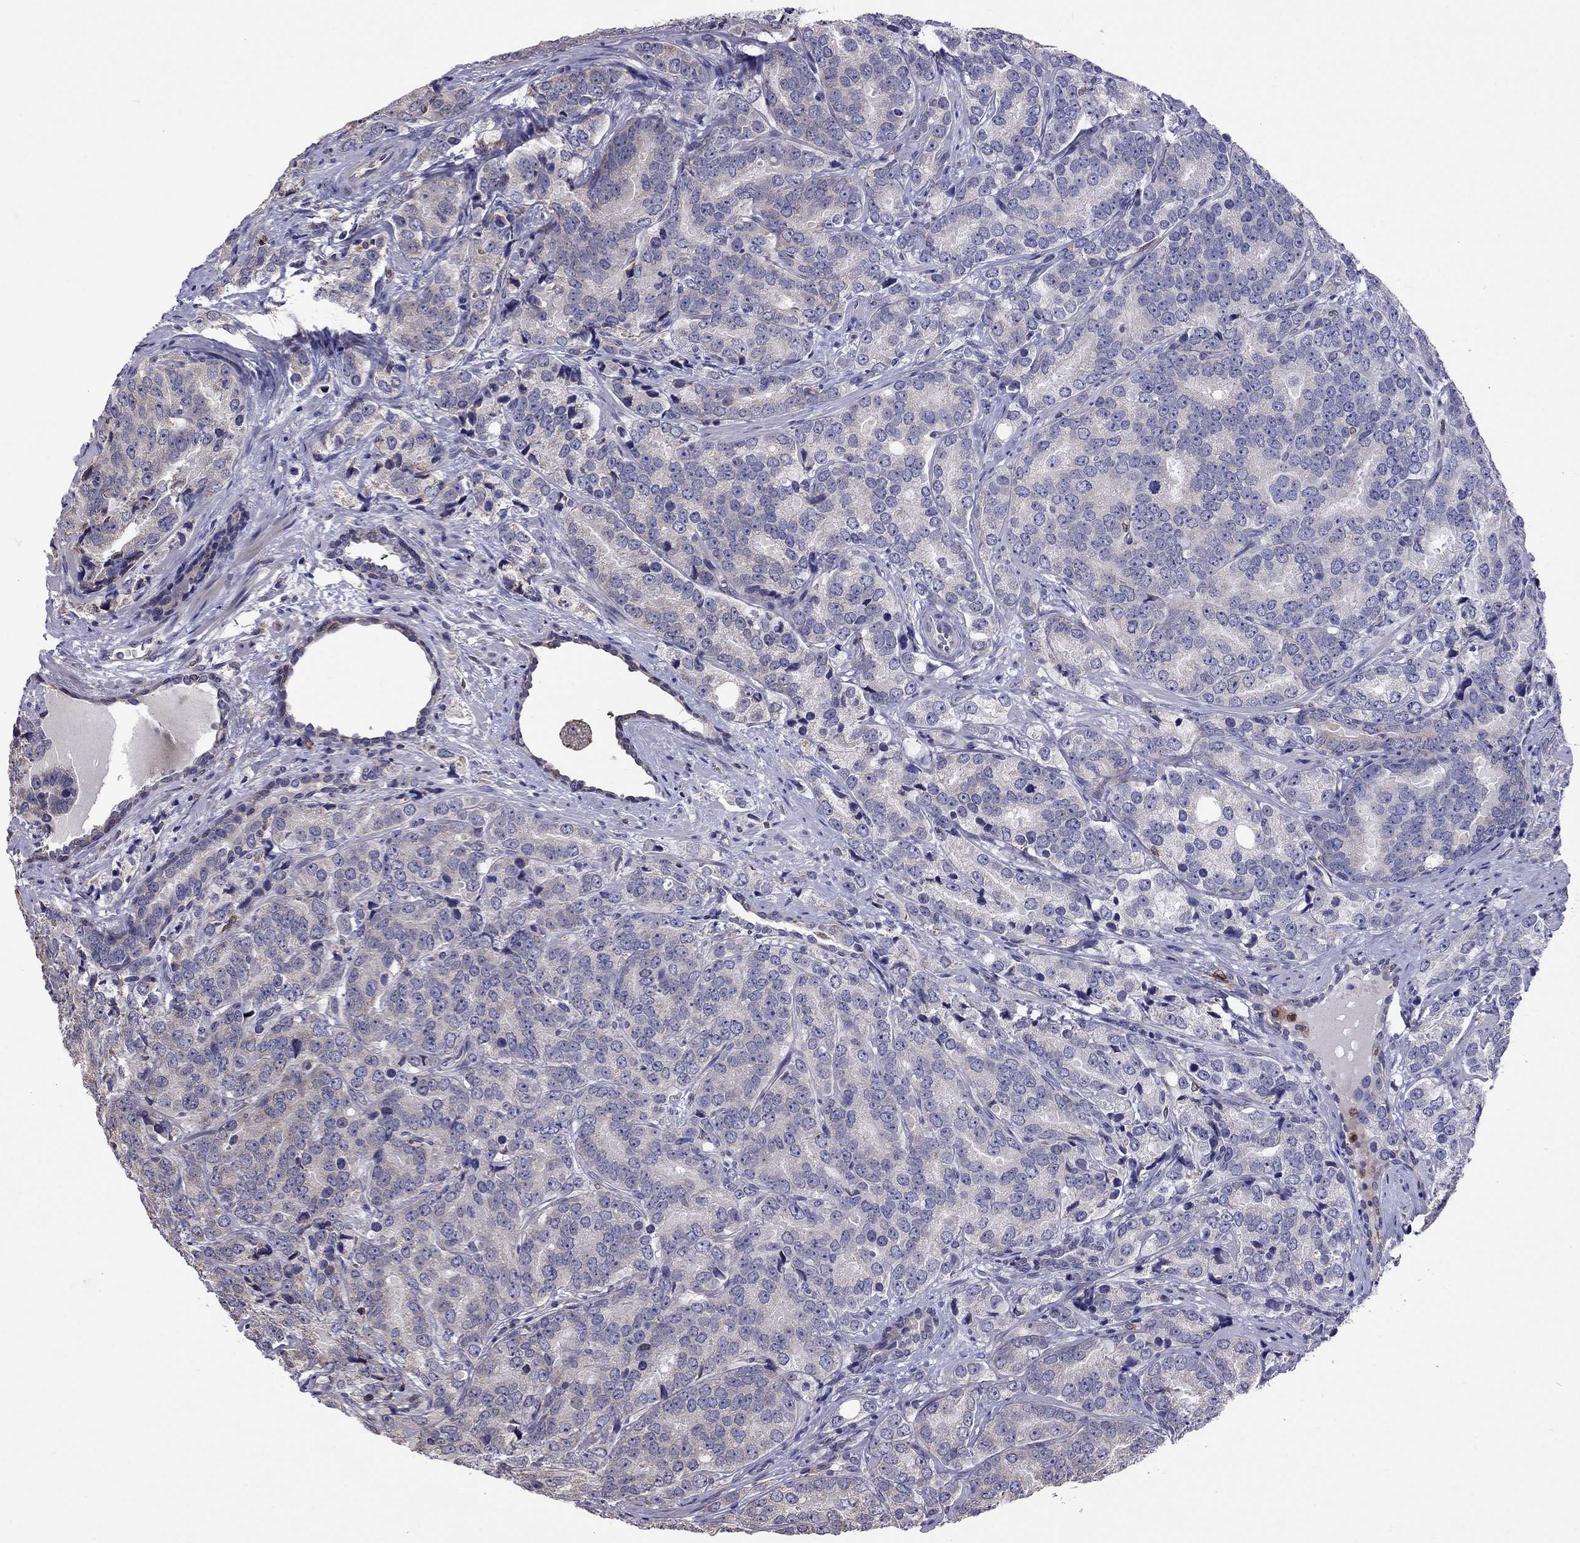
{"staining": {"intensity": "moderate", "quantity": "25%-75%", "location": "cytoplasmic/membranous"}, "tissue": "prostate cancer", "cell_type": "Tumor cells", "image_type": "cancer", "snomed": [{"axis": "morphology", "description": "Adenocarcinoma, NOS"}, {"axis": "topography", "description": "Prostate"}], "caption": "Protein staining of prostate cancer tissue displays moderate cytoplasmic/membranous staining in approximately 25%-75% of tumor cells.", "gene": "ADAM28", "patient": {"sex": "male", "age": 71}}